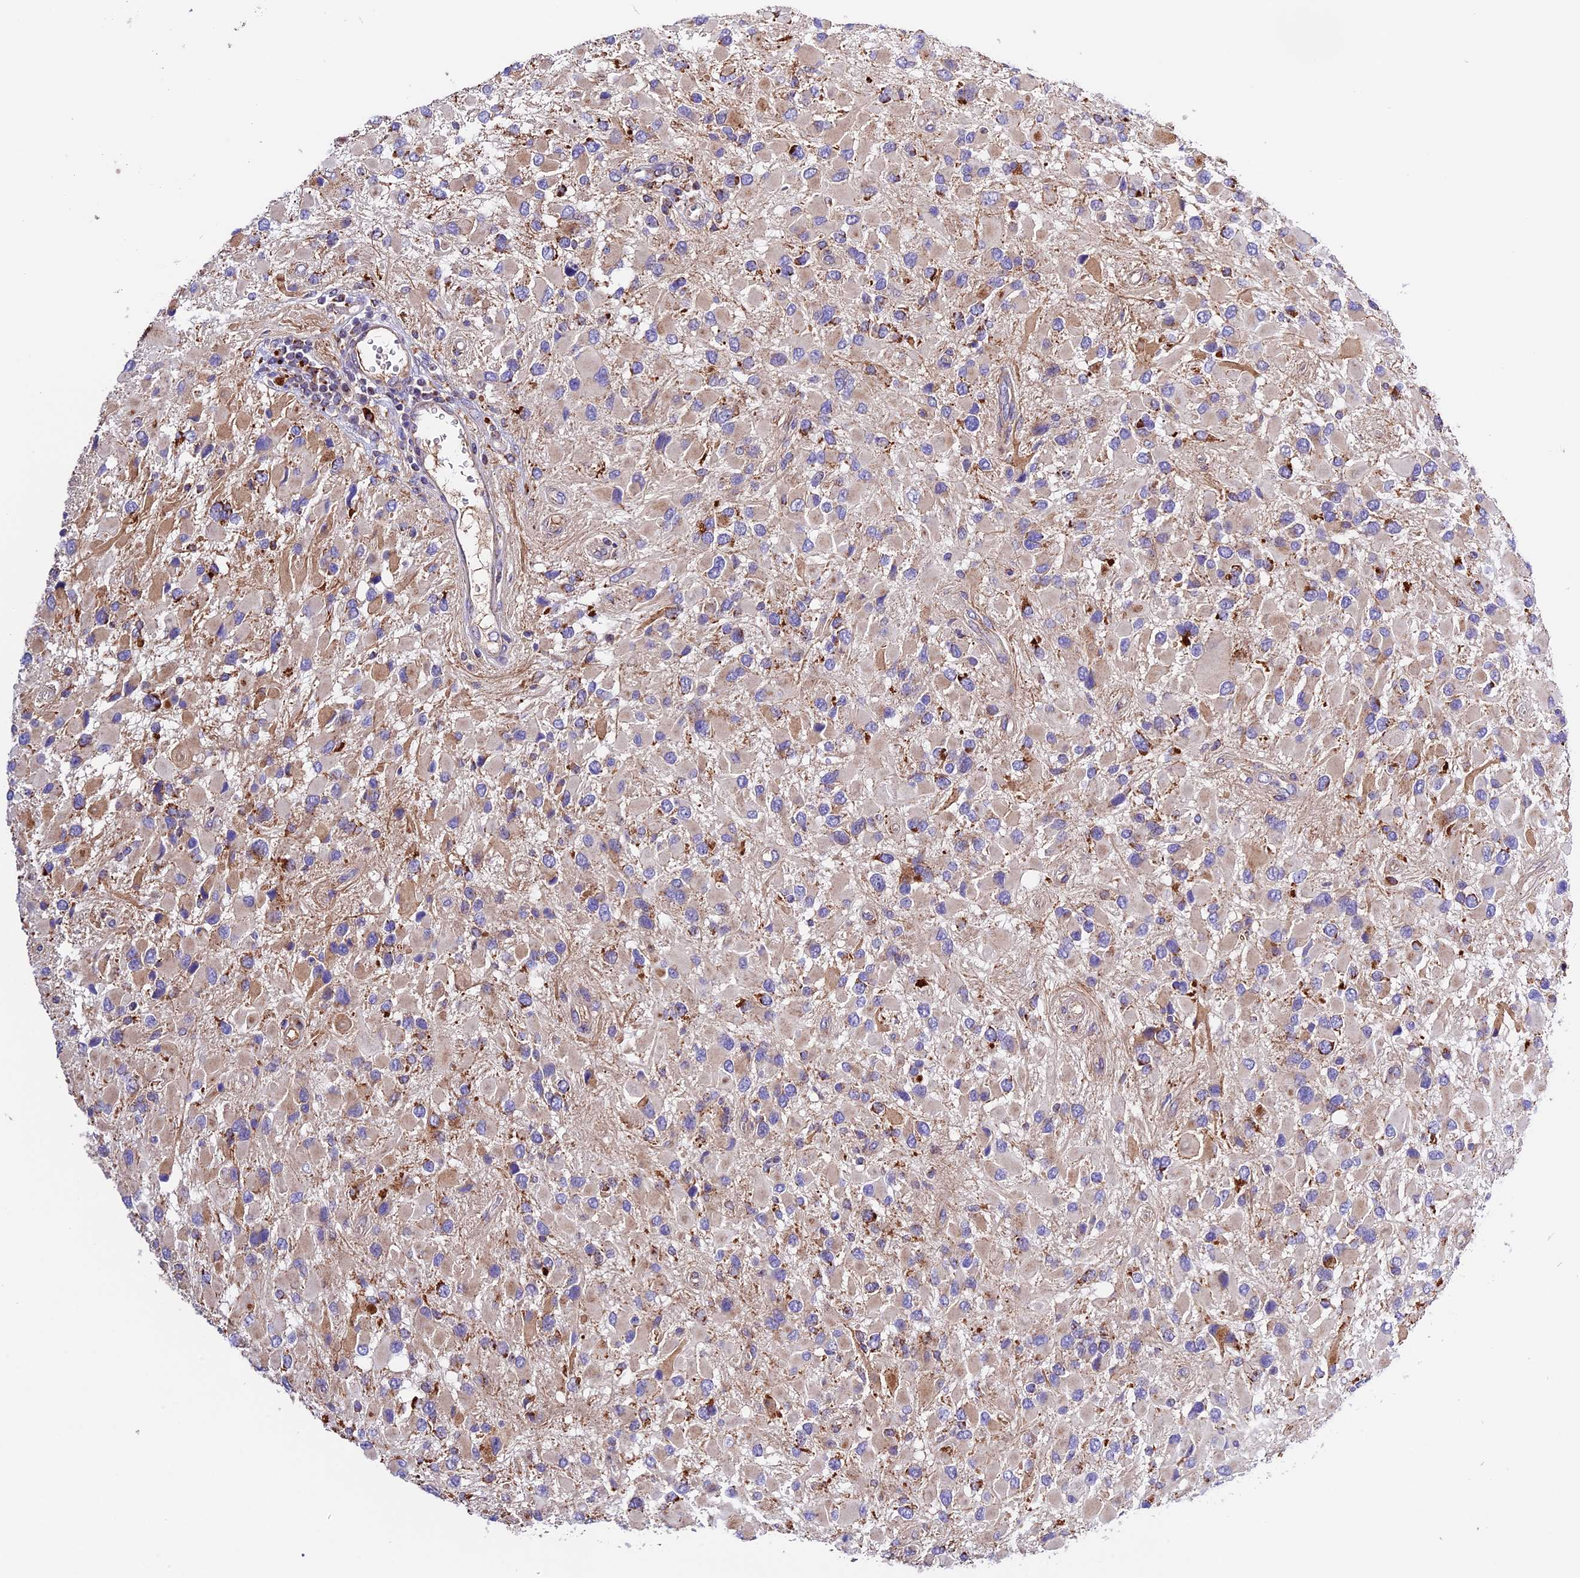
{"staining": {"intensity": "moderate", "quantity": "<25%", "location": "cytoplasmic/membranous"}, "tissue": "glioma", "cell_type": "Tumor cells", "image_type": "cancer", "snomed": [{"axis": "morphology", "description": "Glioma, malignant, High grade"}, {"axis": "topography", "description": "Brain"}], "caption": "A histopathology image of human malignant glioma (high-grade) stained for a protein exhibits moderate cytoplasmic/membranous brown staining in tumor cells.", "gene": "METTL22", "patient": {"sex": "male", "age": 53}}